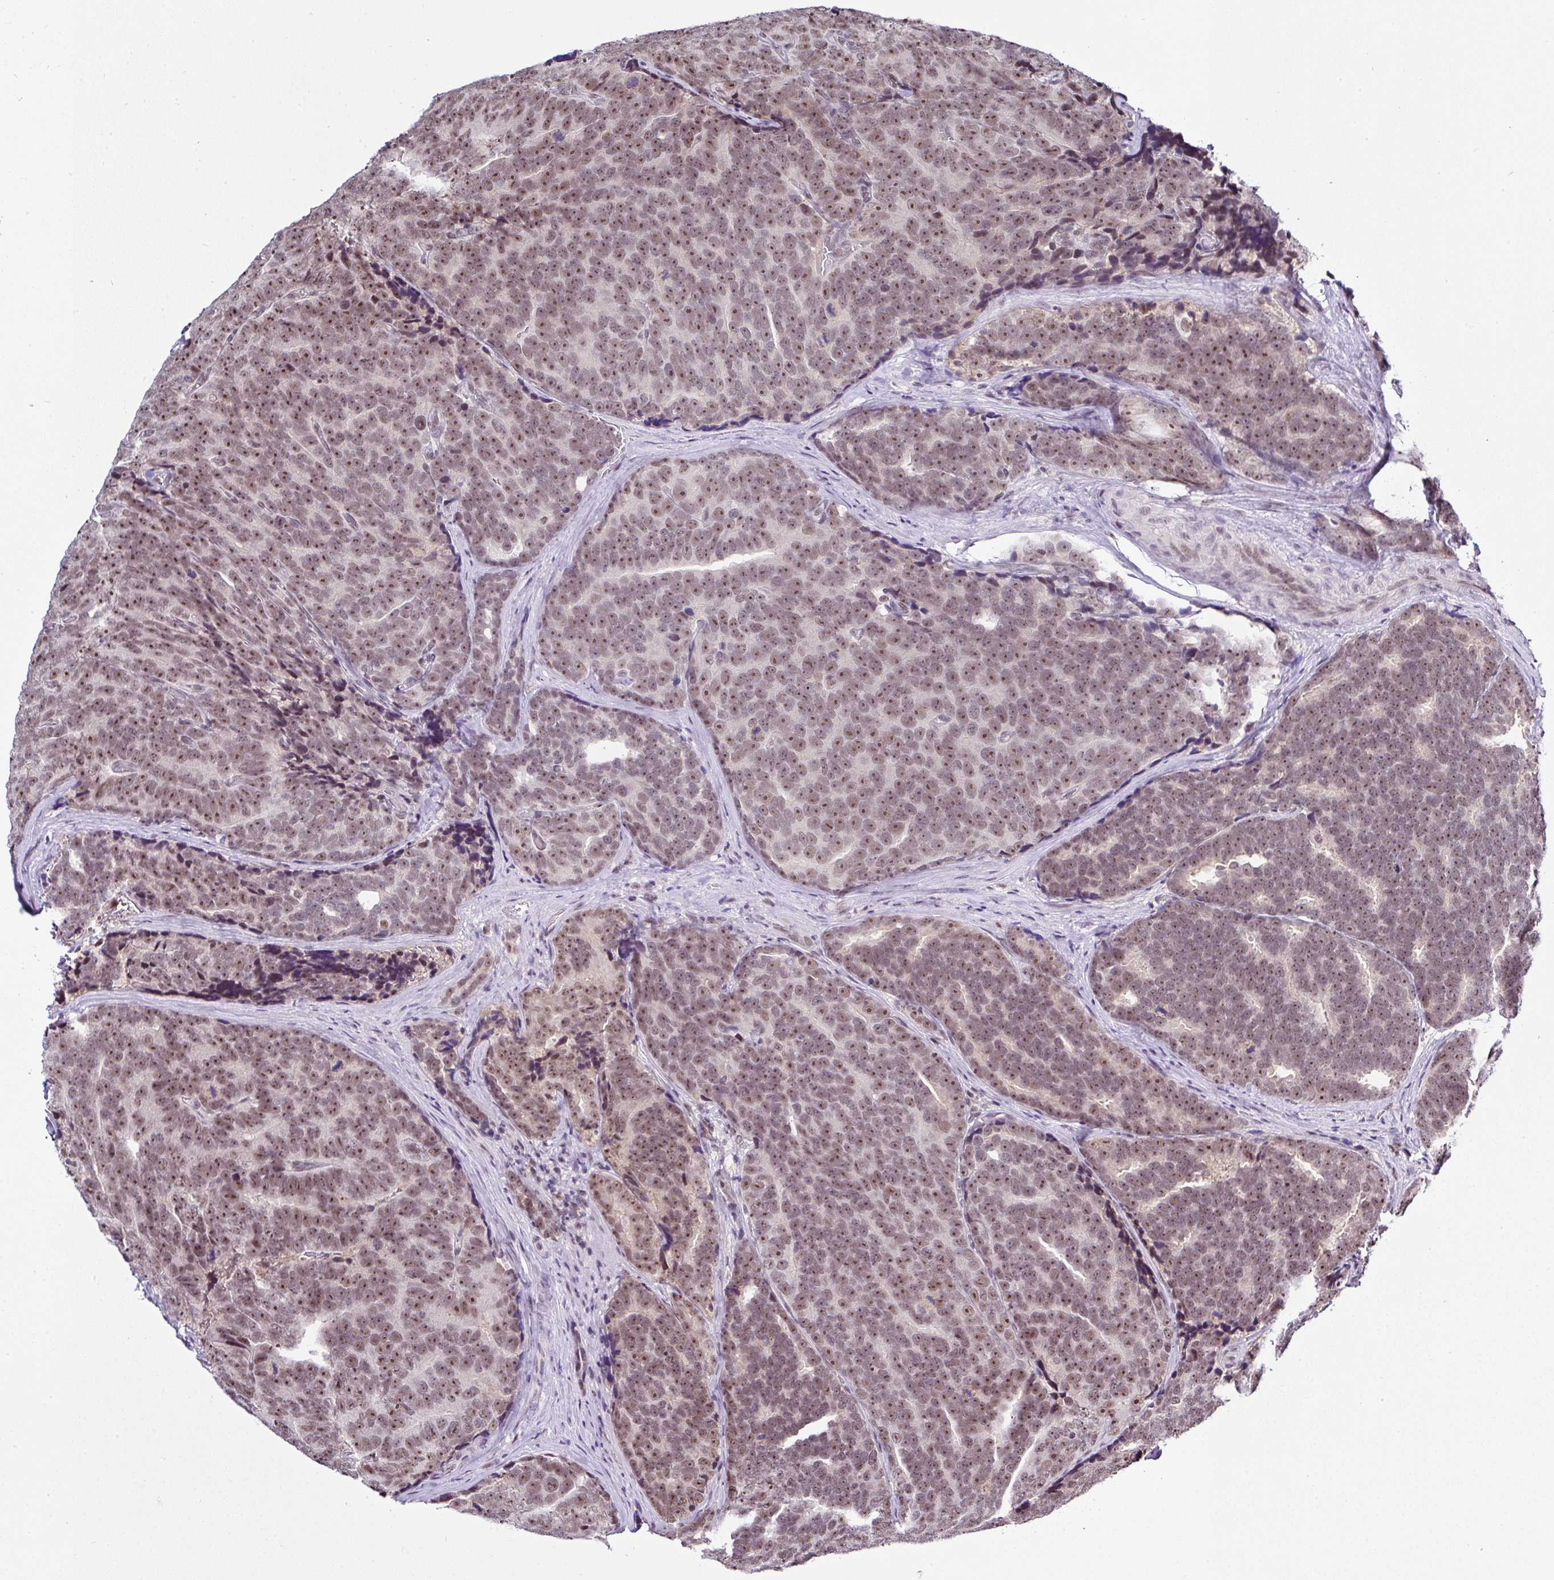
{"staining": {"intensity": "moderate", "quantity": ">75%", "location": "nuclear"}, "tissue": "prostate cancer", "cell_type": "Tumor cells", "image_type": "cancer", "snomed": [{"axis": "morphology", "description": "Adenocarcinoma, Low grade"}, {"axis": "topography", "description": "Prostate"}], "caption": "A high-resolution image shows IHC staining of prostate adenocarcinoma (low-grade), which displays moderate nuclear expression in approximately >75% of tumor cells.", "gene": "PTPN2", "patient": {"sex": "male", "age": 62}}